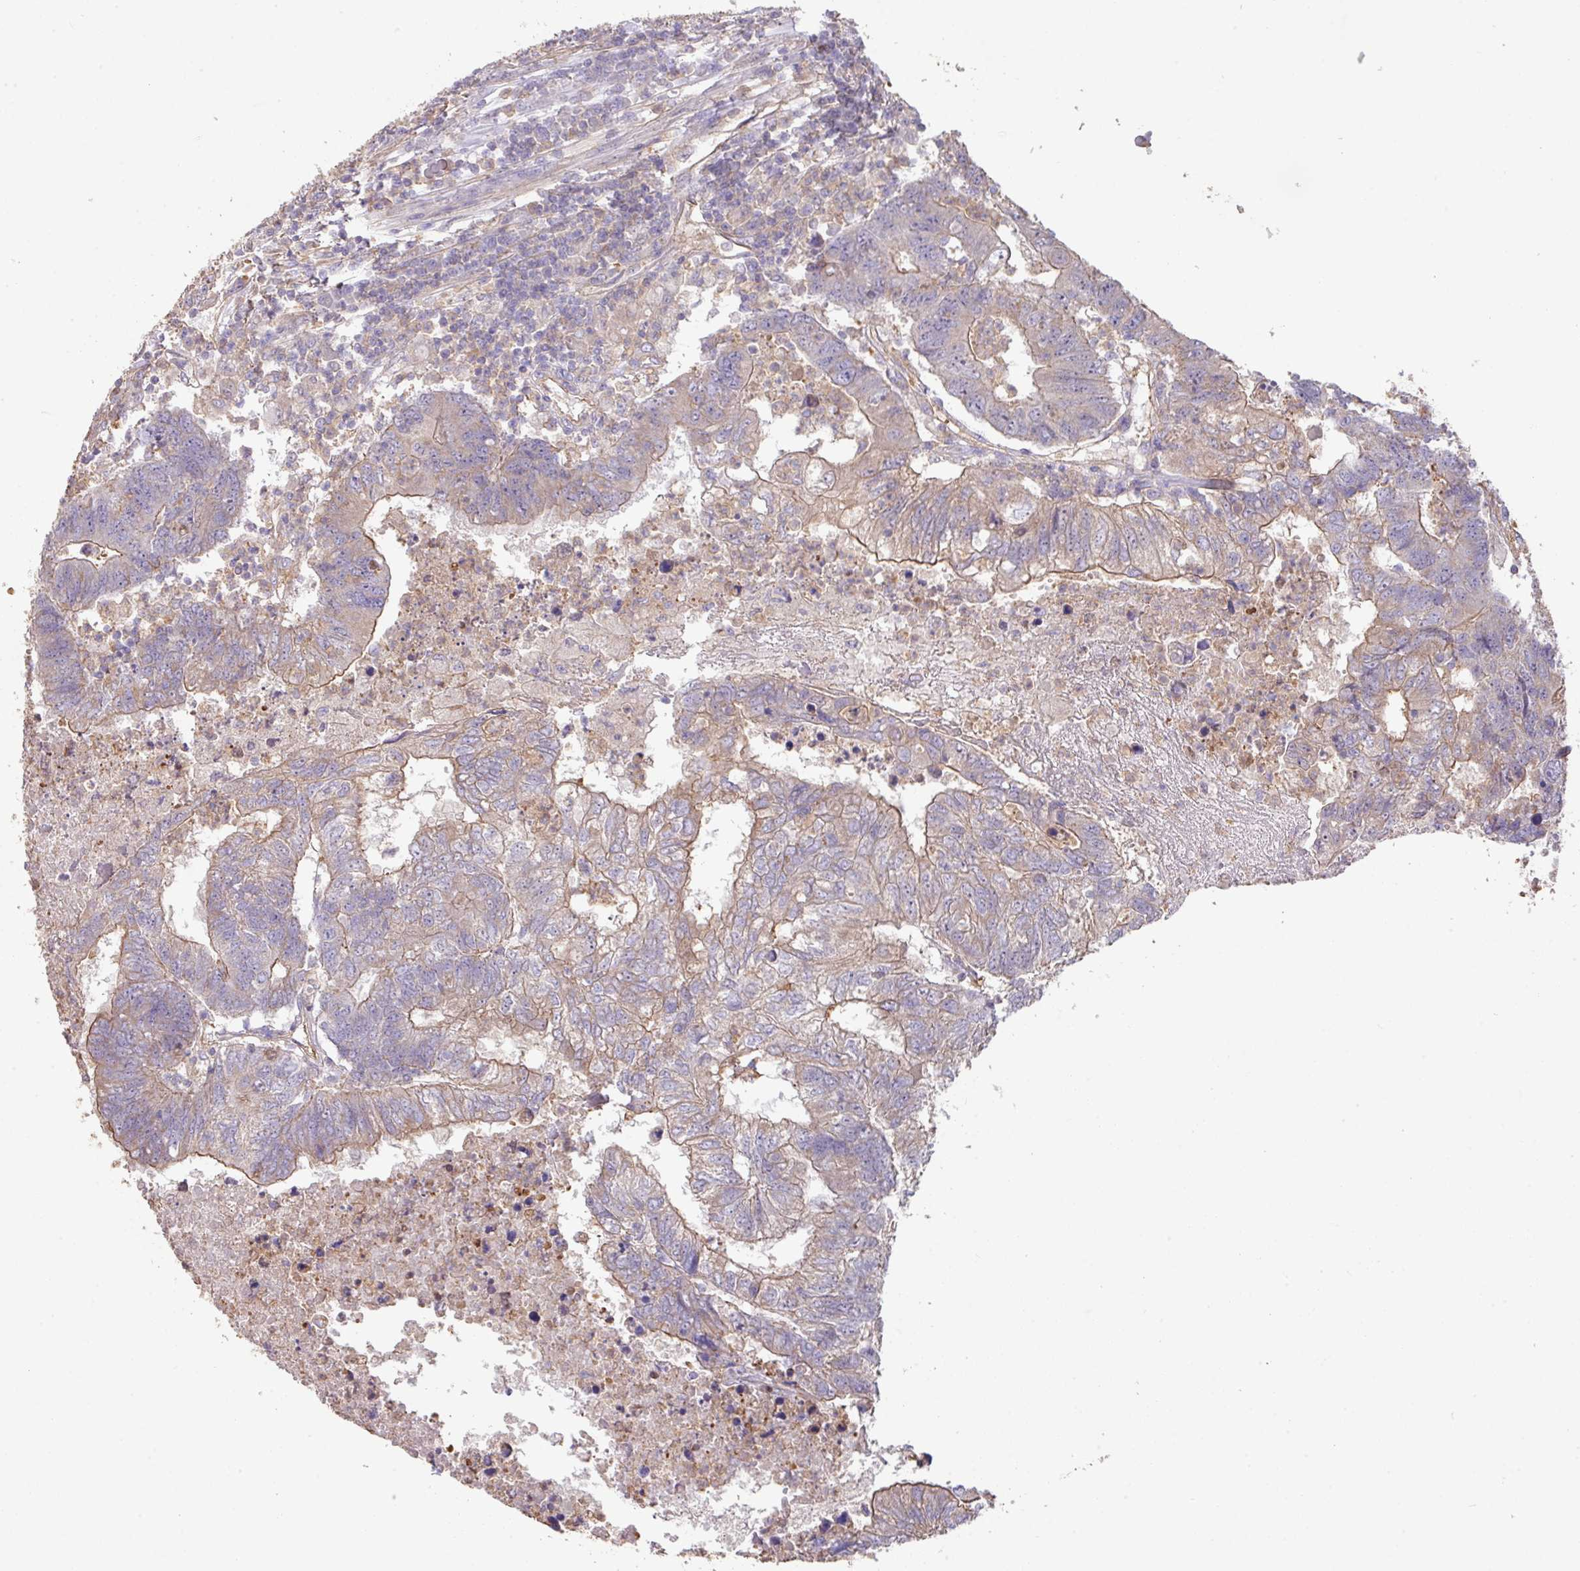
{"staining": {"intensity": "weak", "quantity": "25%-75%", "location": "cytoplasmic/membranous"}, "tissue": "colorectal cancer", "cell_type": "Tumor cells", "image_type": "cancer", "snomed": [{"axis": "morphology", "description": "Adenocarcinoma, NOS"}, {"axis": "topography", "description": "Colon"}], "caption": "Colorectal cancer stained for a protein (brown) shows weak cytoplasmic/membranous positive expression in approximately 25%-75% of tumor cells.", "gene": "CALML4", "patient": {"sex": "female", "age": 48}}